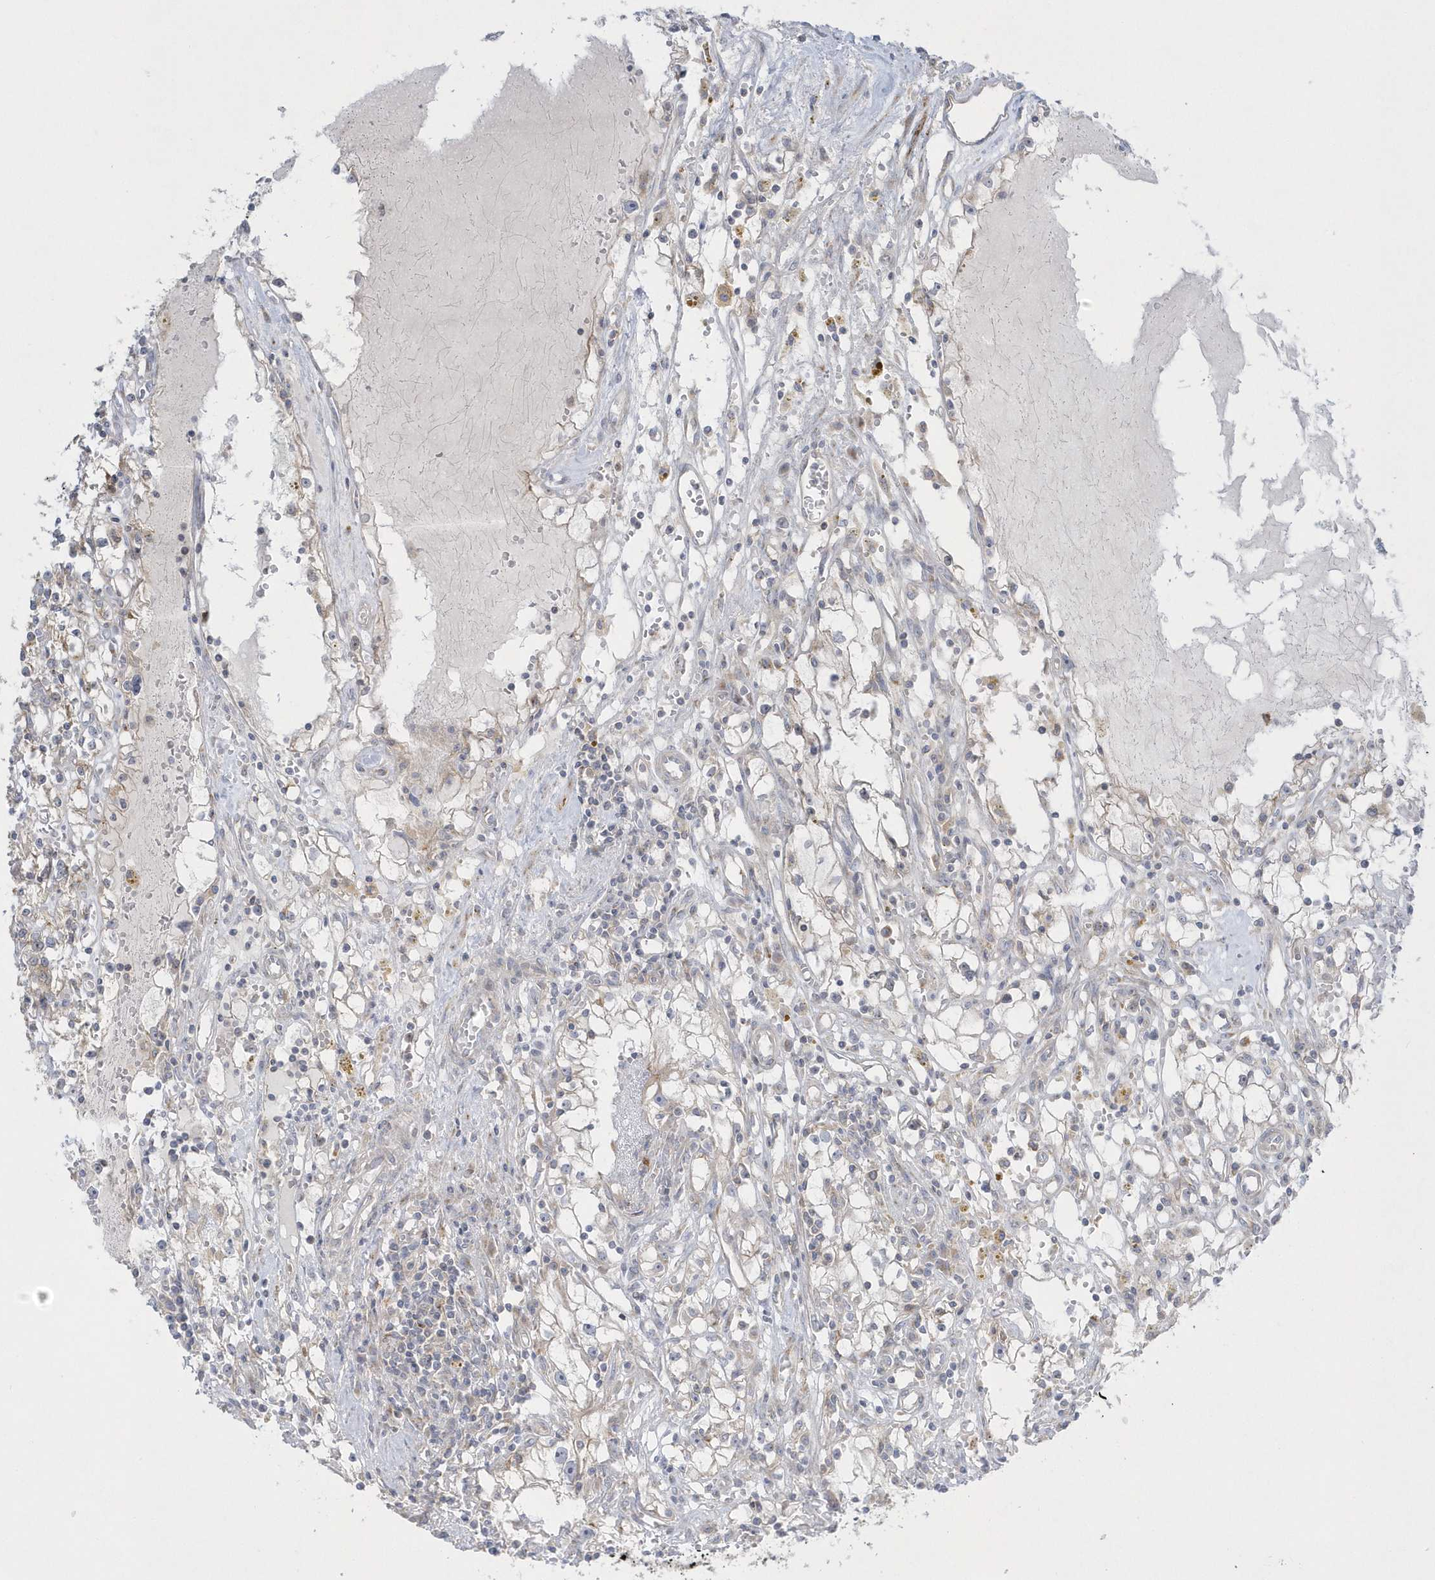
{"staining": {"intensity": "negative", "quantity": "none", "location": "none"}, "tissue": "renal cancer", "cell_type": "Tumor cells", "image_type": "cancer", "snomed": [{"axis": "morphology", "description": "Adenocarcinoma, NOS"}, {"axis": "topography", "description": "Kidney"}], "caption": "The image demonstrates no significant staining in tumor cells of renal cancer (adenocarcinoma).", "gene": "DNAJC18", "patient": {"sex": "male", "age": 56}}